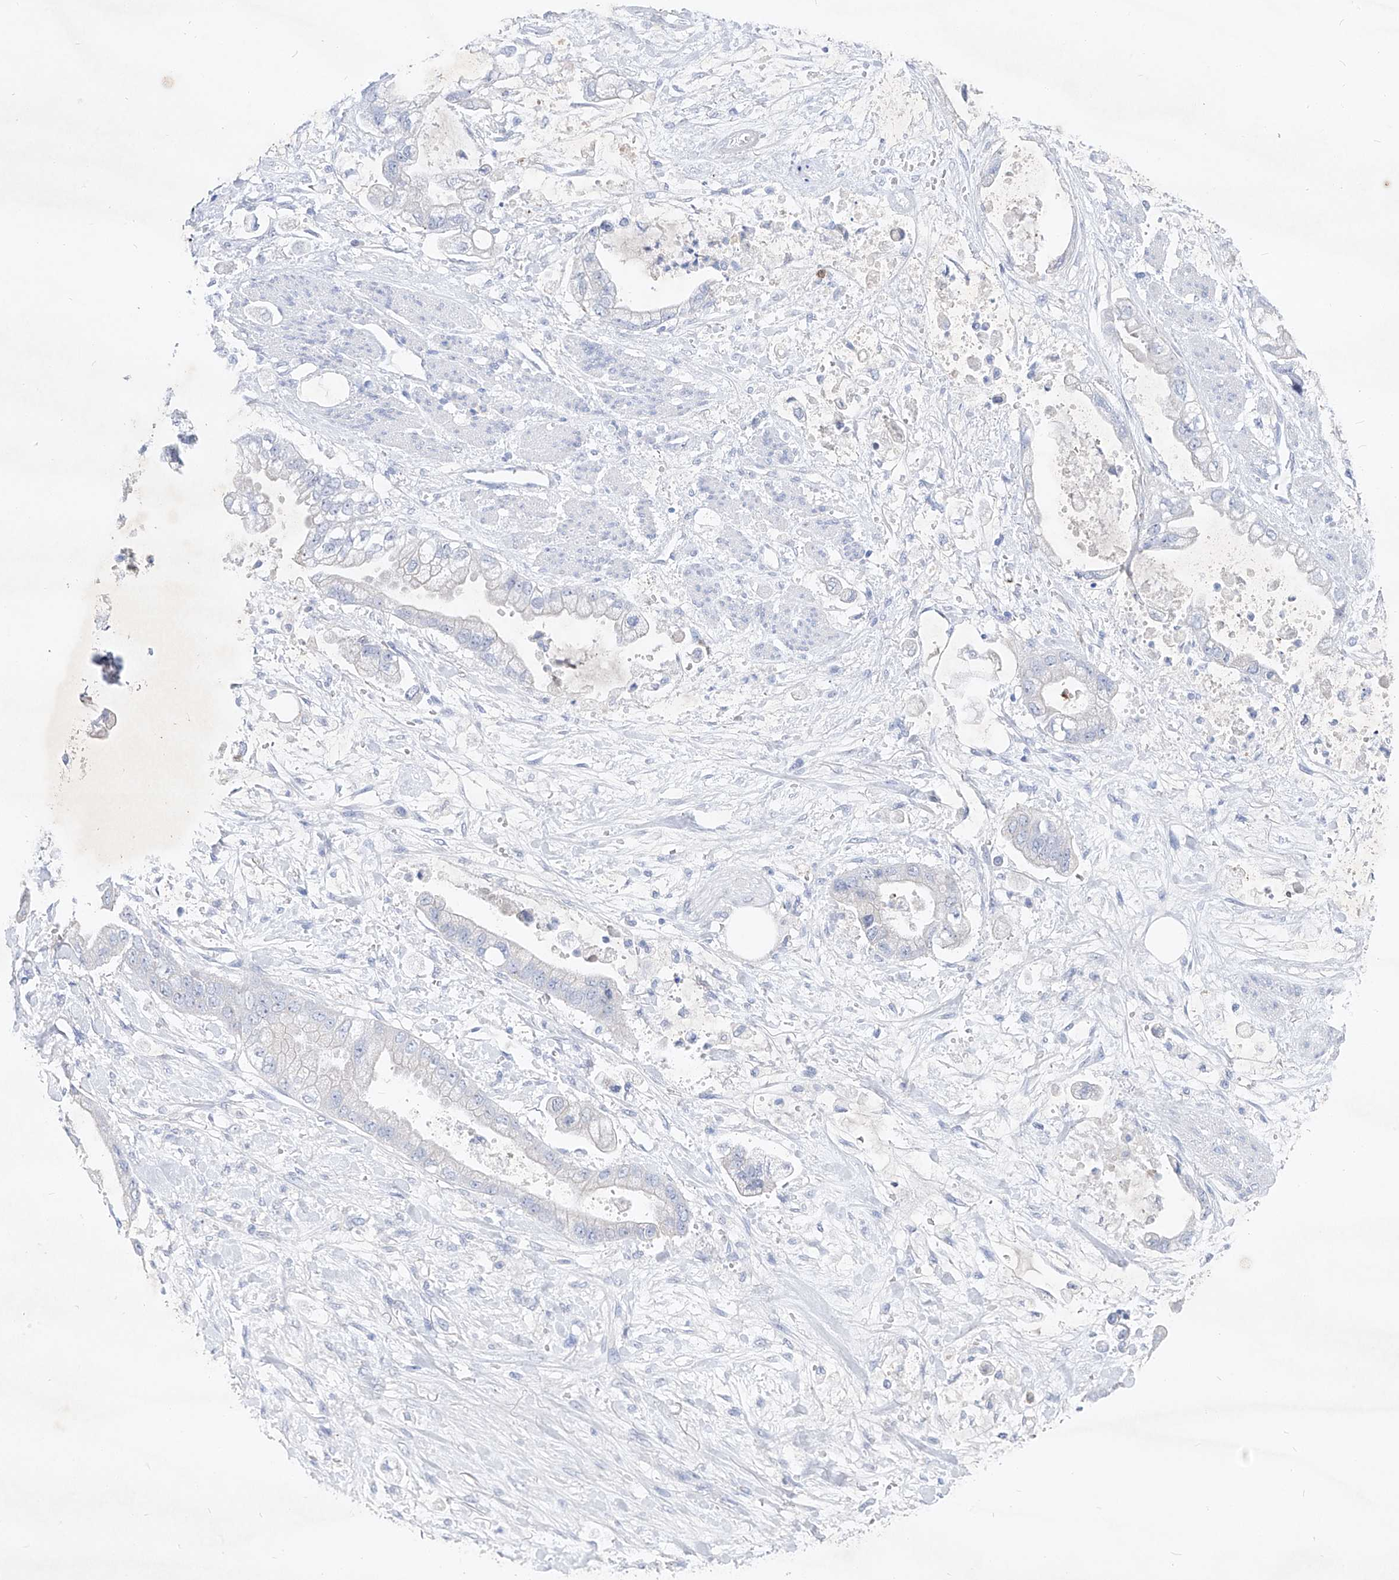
{"staining": {"intensity": "negative", "quantity": "none", "location": "none"}, "tissue": "stomach cancer", "cell_type": "Tumor cells", "image_type": "cancer", "snomed": [{"axis": "morphology", "description": "Adenocarcinoma, NOS"}, {"axis": "topography", "description": "Stomach"}], "caption": "High power microscopy image of an IHC micrograph of adenocarcinoma (stomach), revealing no significant staining in tumor cells. The staining was performed using DAB (3,3'-diaminobenzidine) to visualize the protein expression in brown, while the nuclei were stained in blue with hematoxylin (Magnification: 20x).", "gene": "FRS3", "patient": {"sex": "male", "age": 62}}